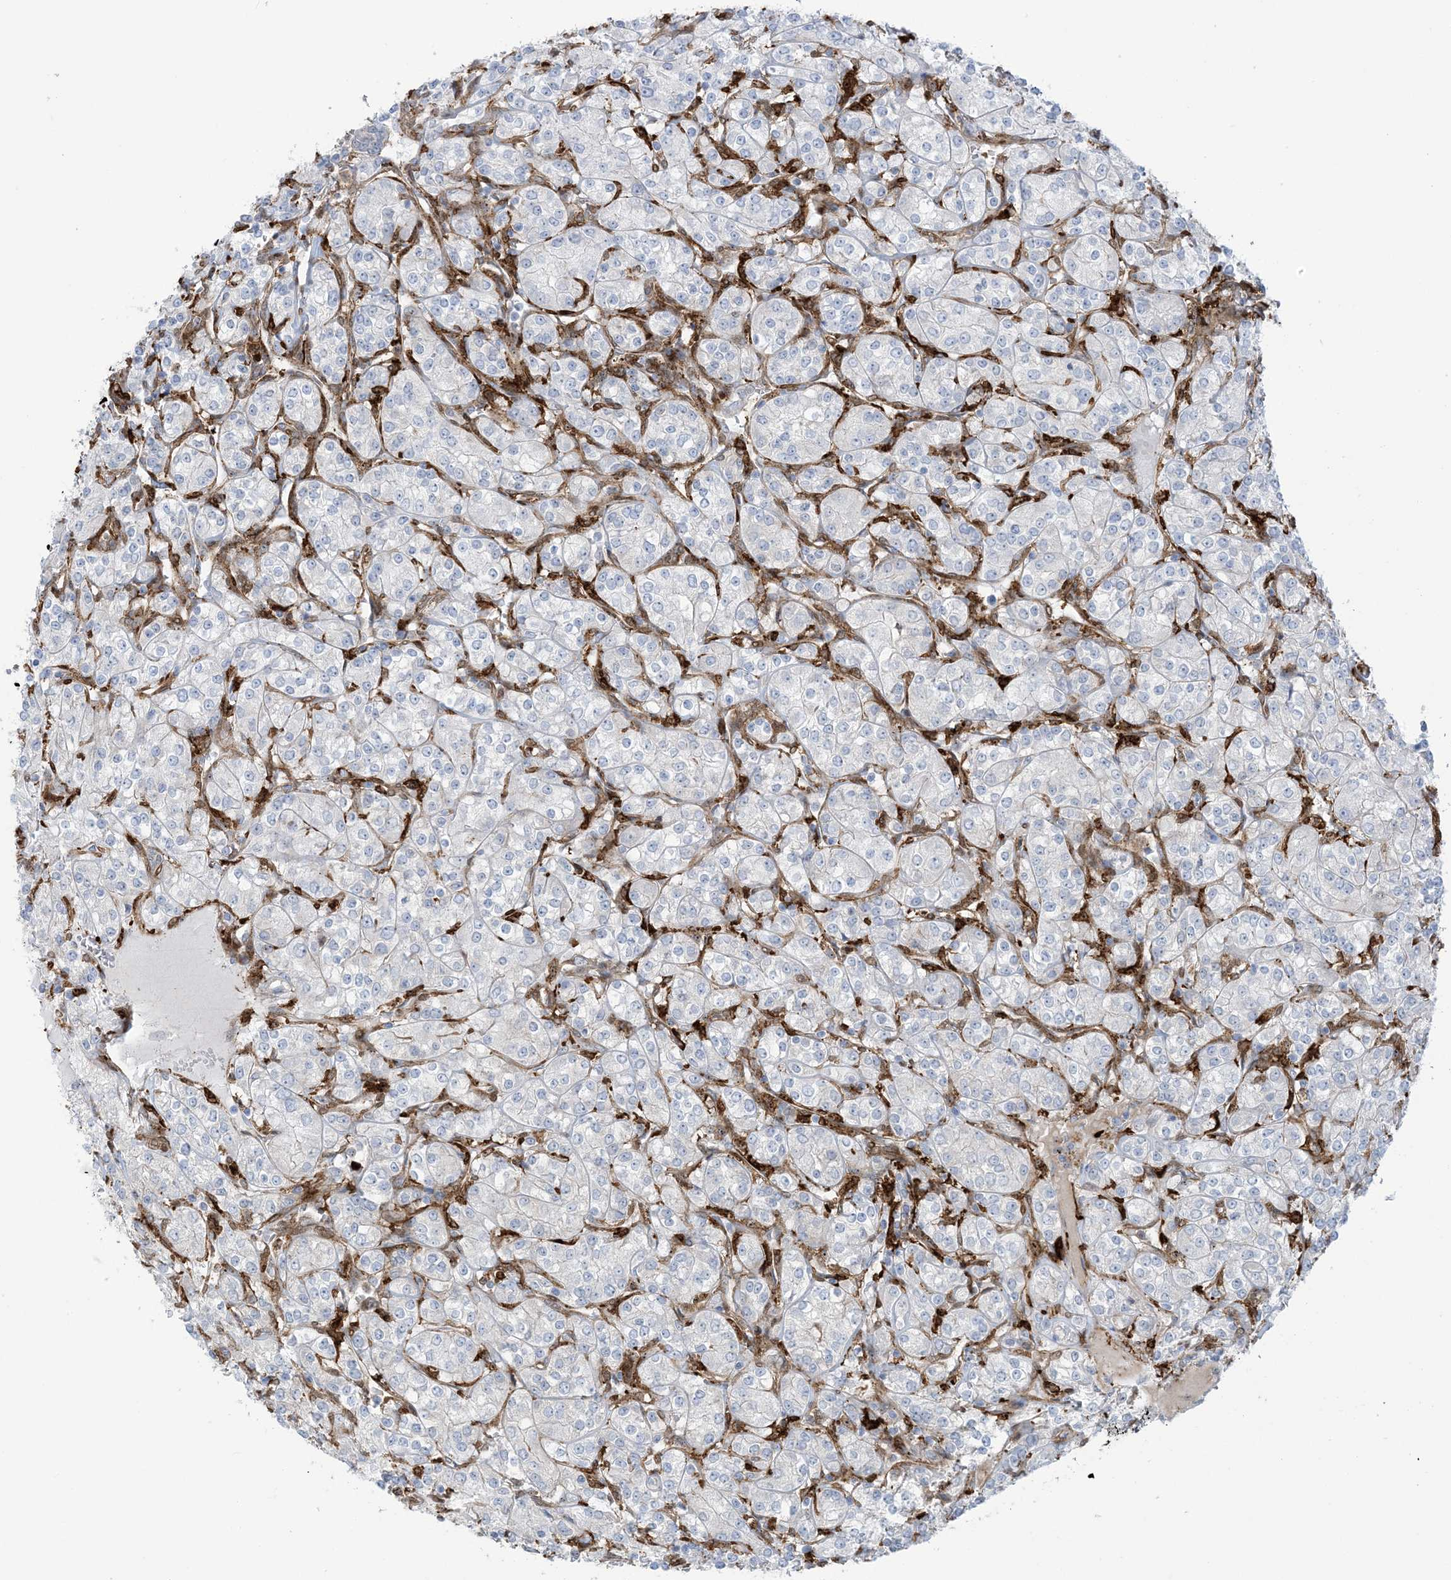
{"staining": {"intensity": "negative", "quantity": "none", "location": "none"}, "tissue": "renal cancer", "cell_type": "Tumor cells", "image_type": "cancer", "snomed": [{"axis": "morphology", "description": "Adenocarcinoma, NOS"}, {"axis": "topography", "description": "Kidney"}], "caption": "Immunohistochemical staining of adenocarcinoma (renal) shows no significant staining in tumor cells. (DAB (3,3'-diaminobenzidine) immunohistochemistry (IHC) visualized using brightfield microscopy, high magnification).", "gene": "ICMT", "patient": {"sex": "male", "age": 77}}